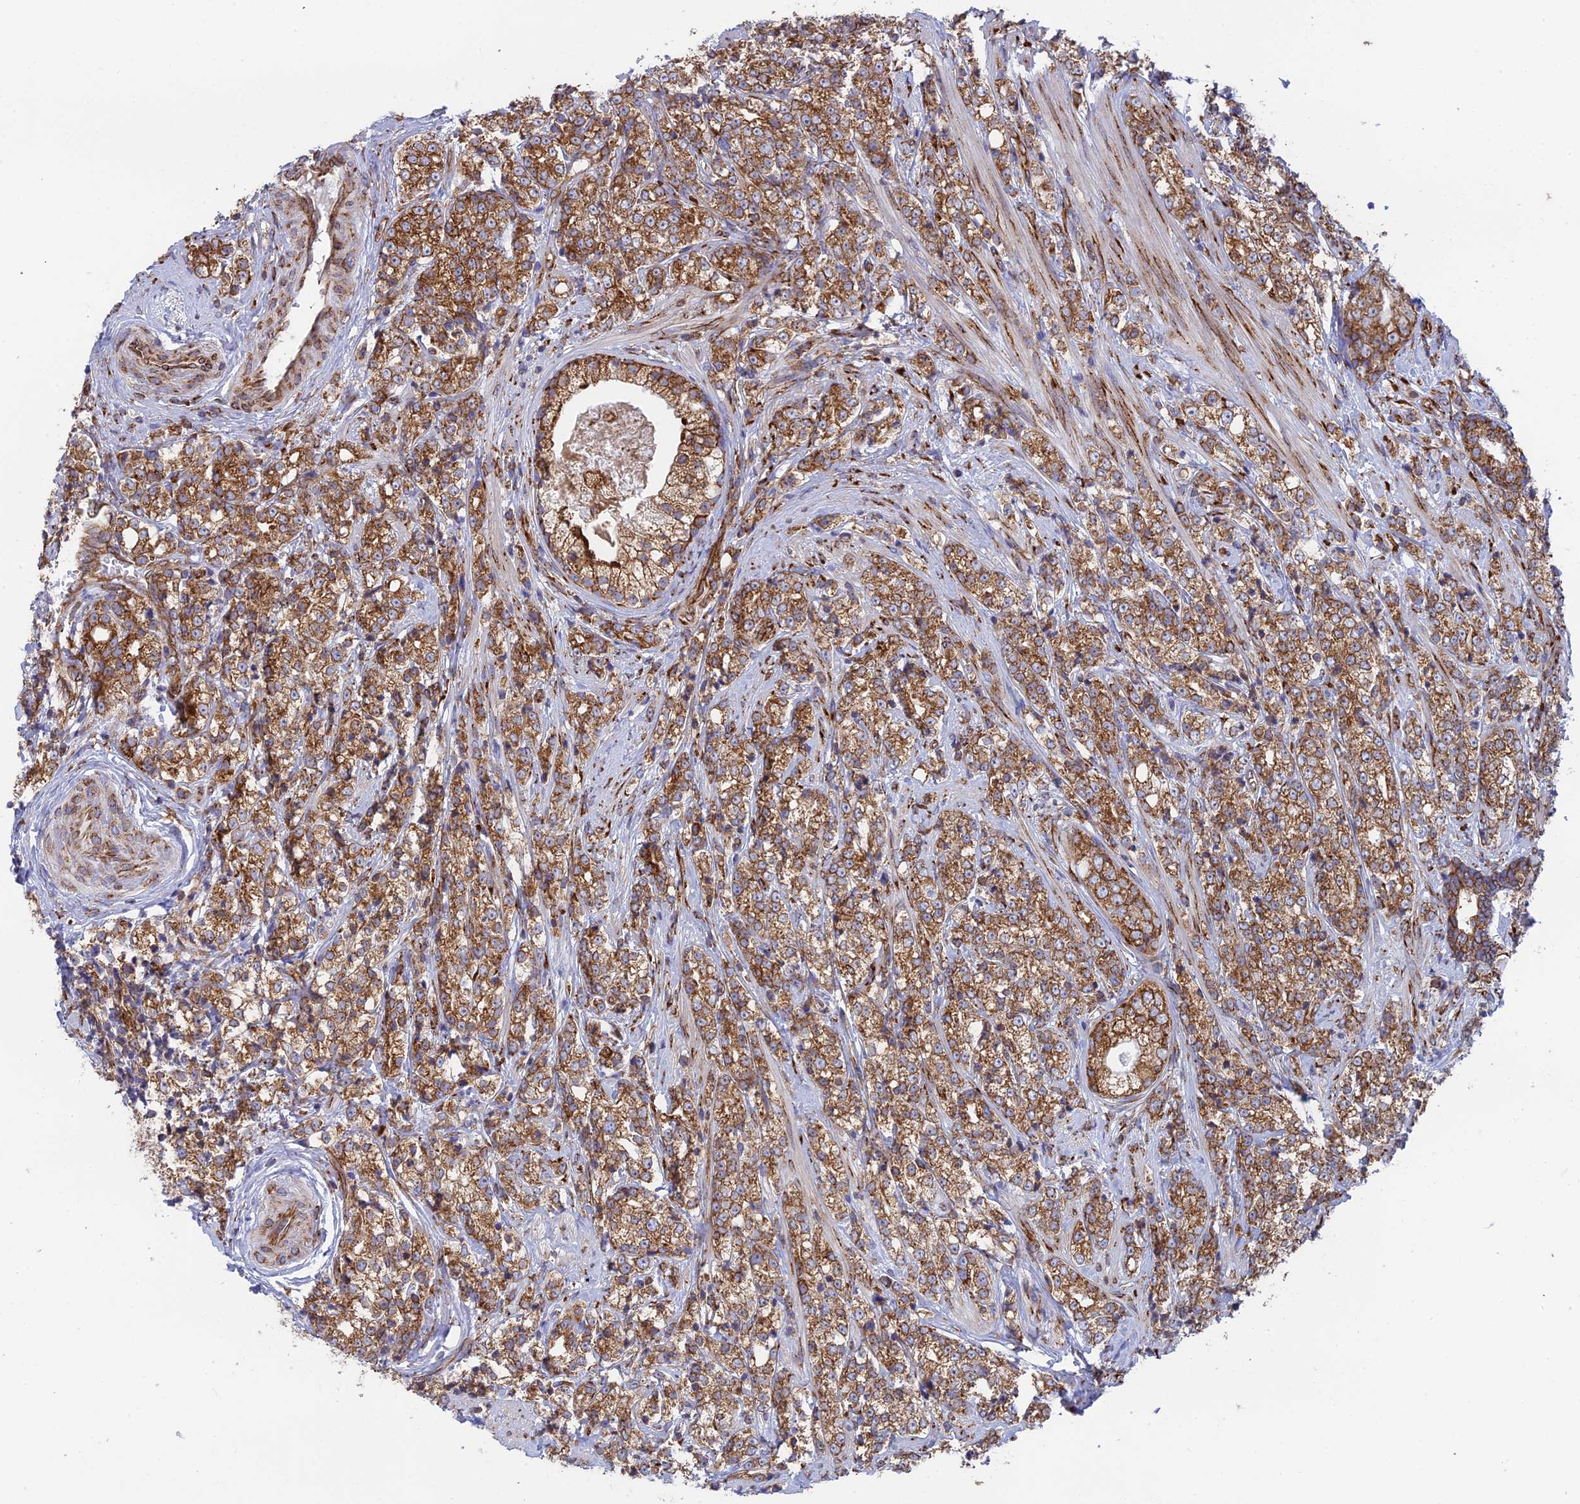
{"staining": {"intensity": "strong", "quantity": ">75%", "location": "cytoplasmic/membranous"}, "tissue": "prostate cancer", "cell_type": "Tumor cells", "image_type": "cancer", "snomed": [{"axis": "morphology", "description": "Adenocarcinoma, High grade"}, {"axis": "topography", "description": "Prostate"}], "caption": "Immunohistochemical staining of human prostate high-grade adenocarcinoma exhibits high levels of strong cytoplasmic/membranous staining in about >75% of tumor cells.", "gene": "CCDC69", "patient": {"sex": "male", "age": 69}}